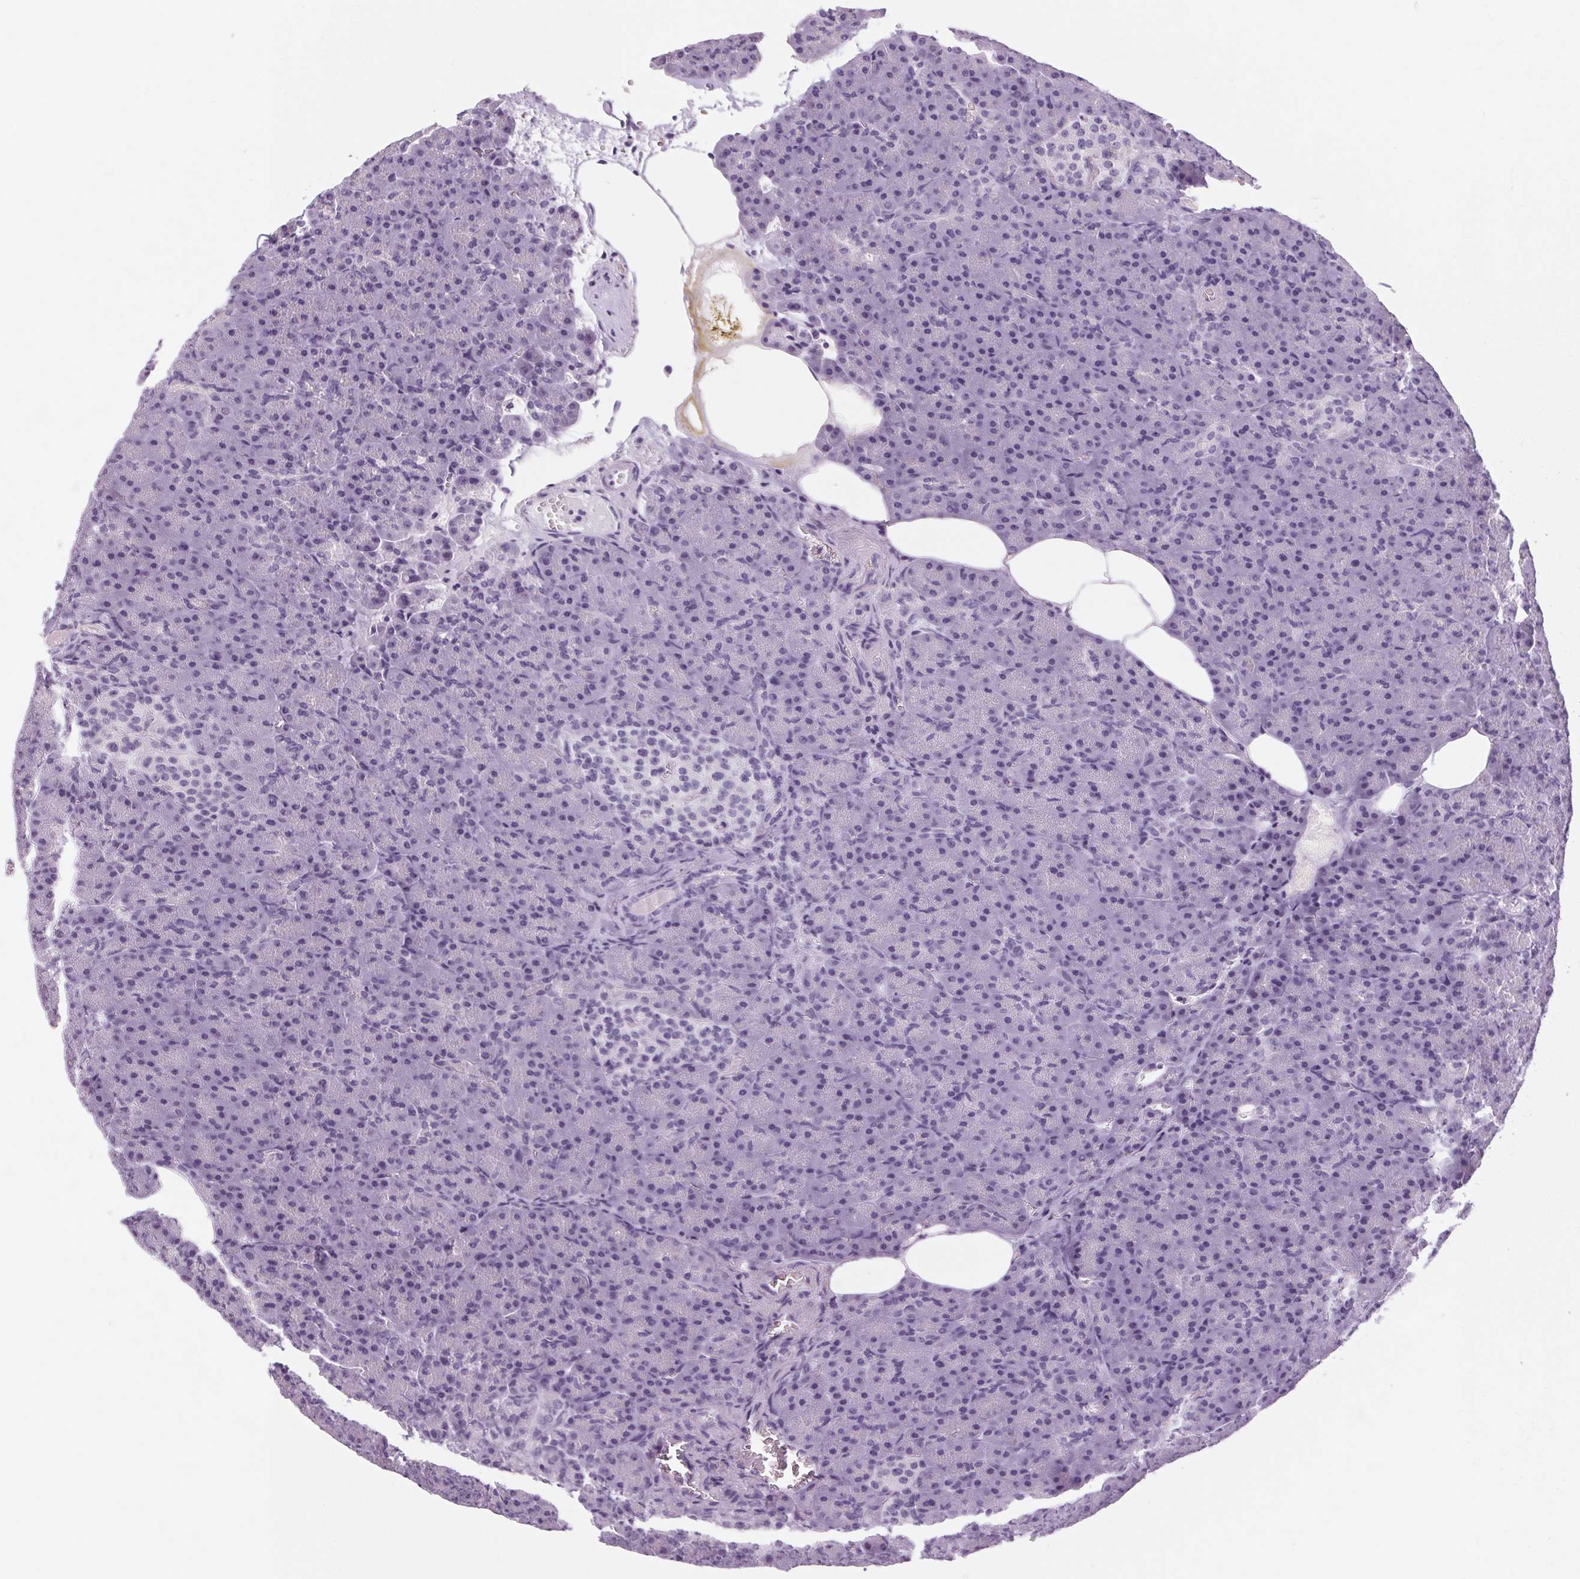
{"staining": {"intensity": "negative", "quantity": "none", "location": "none"}, "tissue": "pancreas", "cell_type": "Exocrine glandular cells", "image_type": "normal", "snomed": [{"axis": "morphology", "description": "Normal tissue, NOS"}, {"axis": "topography", "description": "Pancreas"}], "caption": "Immunohistochemistry (IHC) of unremarkable human pancreas shows no staining in exocrine glandular cells.", "gene": "POMC", "patient": {"sex": "female", "age": 74}}